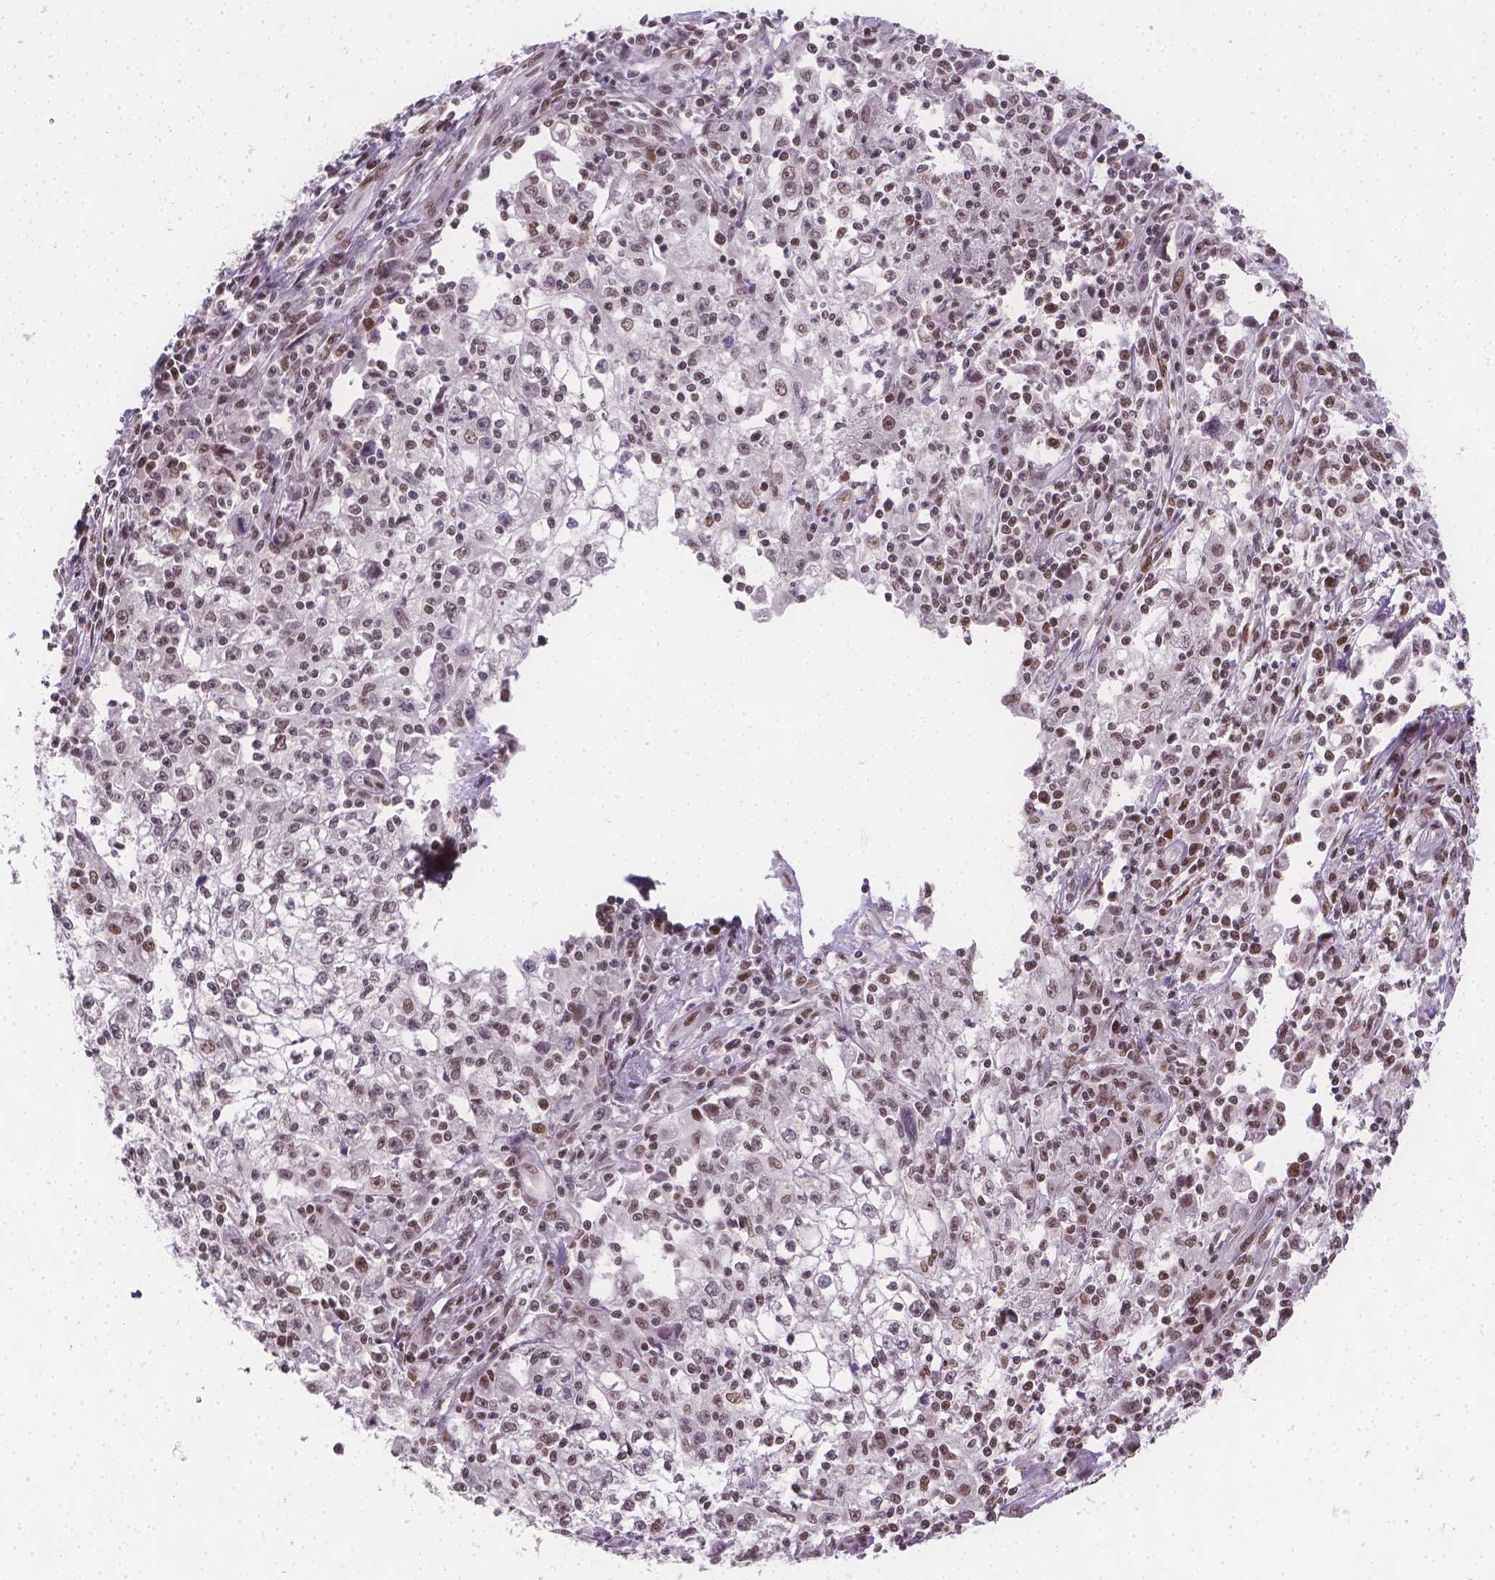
{"staining": {"intensity": "moderate", "quantity": ">75%", "location": "nuclear"}, "tissue": "cervical cancer", "cell_type": "Tumor cells", "image_type": "cancer", "snomed": [{"axis": "morphology", "description": "Squamous cell carcinoma, NOS"}, {"axis": "topography", "description": "Cervix"}], "caption": "Immunohistochemical staining of squamous cell carcinoma (cervical) demonstrates medium levels of moderate nuclear expression in approximately >75% of tumor cells.", "gene": "FANCE", "patient": {"sex": "female", "age": 85}}